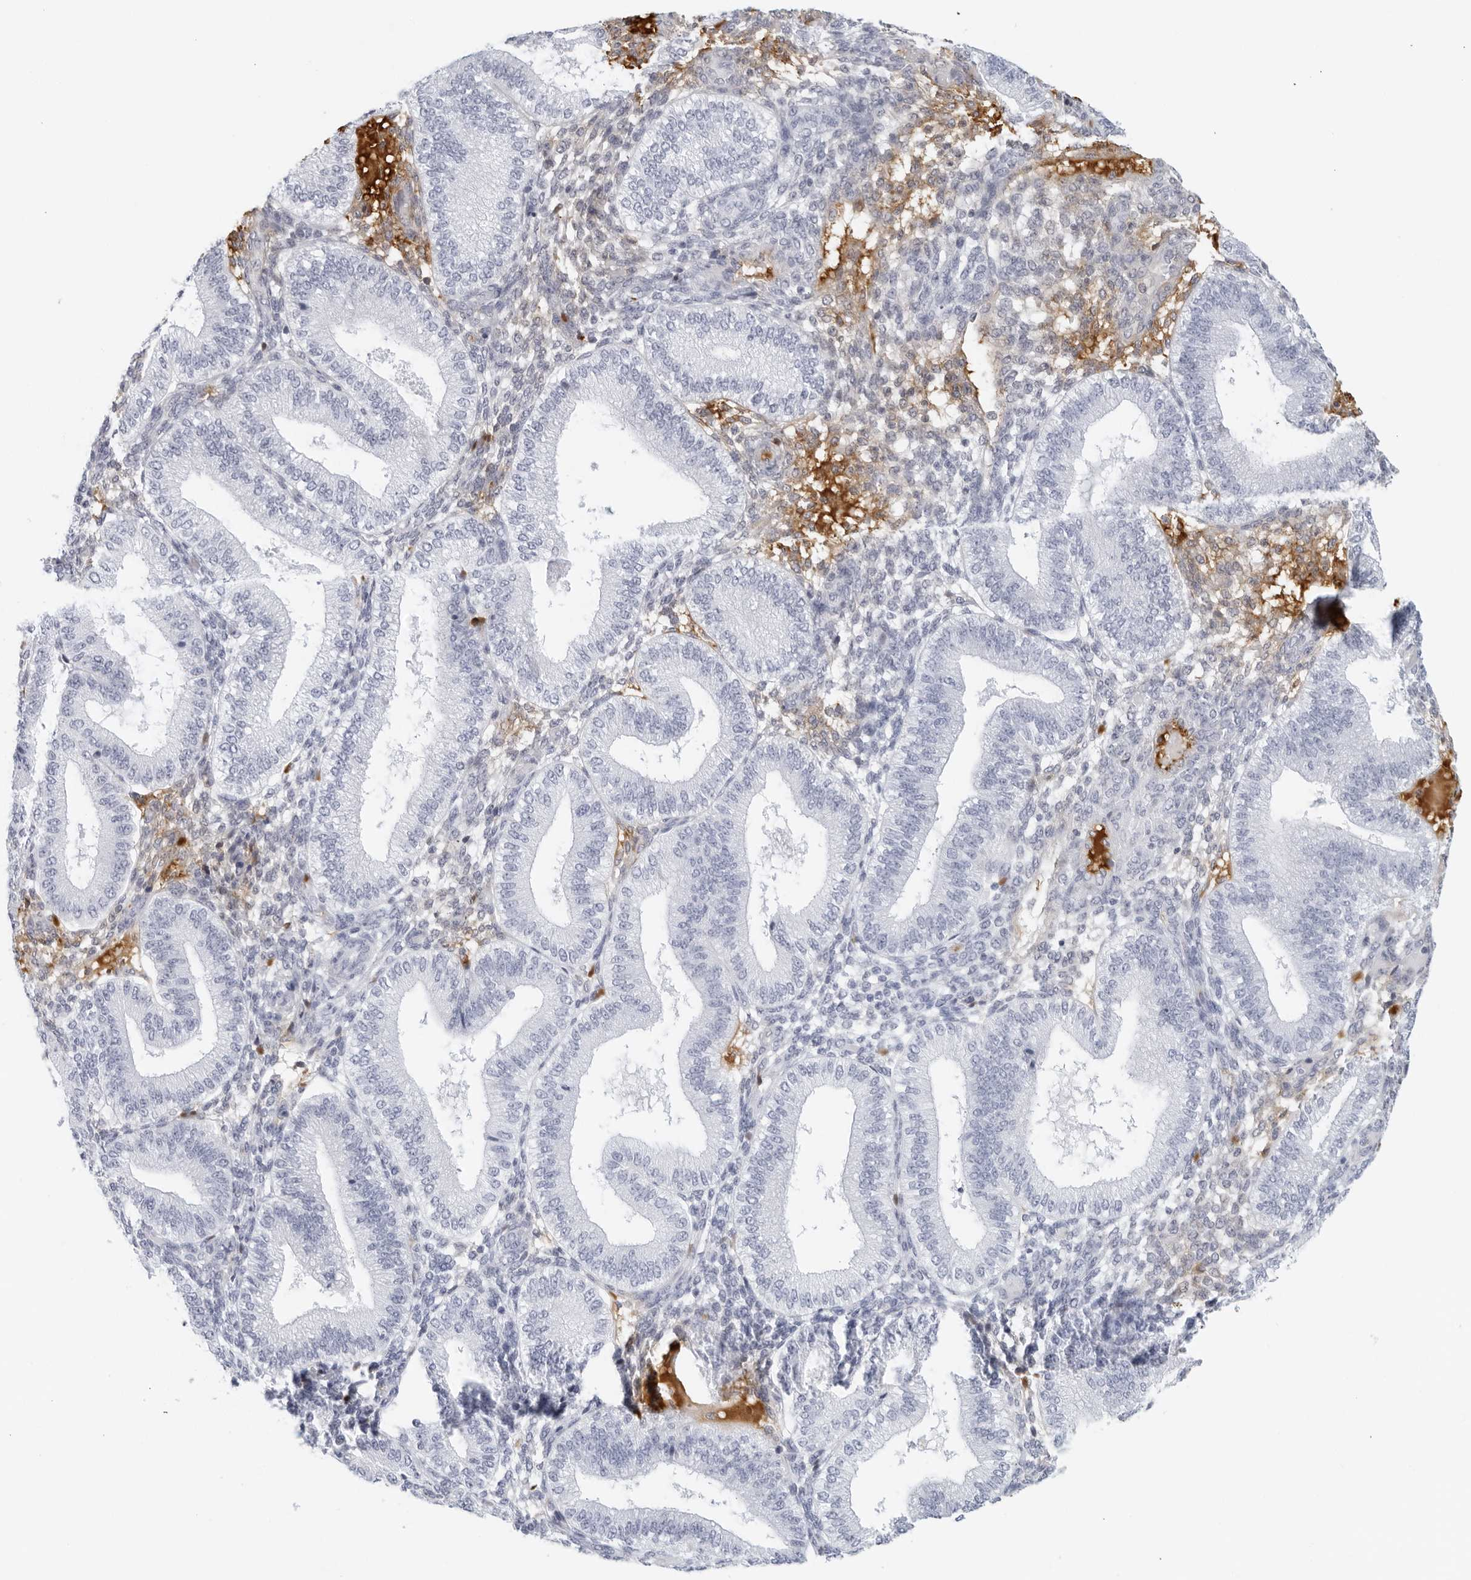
{"staining": {"intensity": "negative", "quantity": "none", "location": "none"}, "tissue": "endometrium", "cell_type": "Cells in endometrial stroma", "image_type": "normal", "snomed": [{"axis": "morphology", "description": "Normal tissue, NOS"}, {"axis": "topography", "description": "Endometrium"}], "caption": "Immunohistochemistry (IHC) image of normal endometrium: endometrium stained with DAB shows no significant protein positivity in cells in endometrial stroma.", "gene": "FGG", "patient": {"sex": "female", "age": 39}}